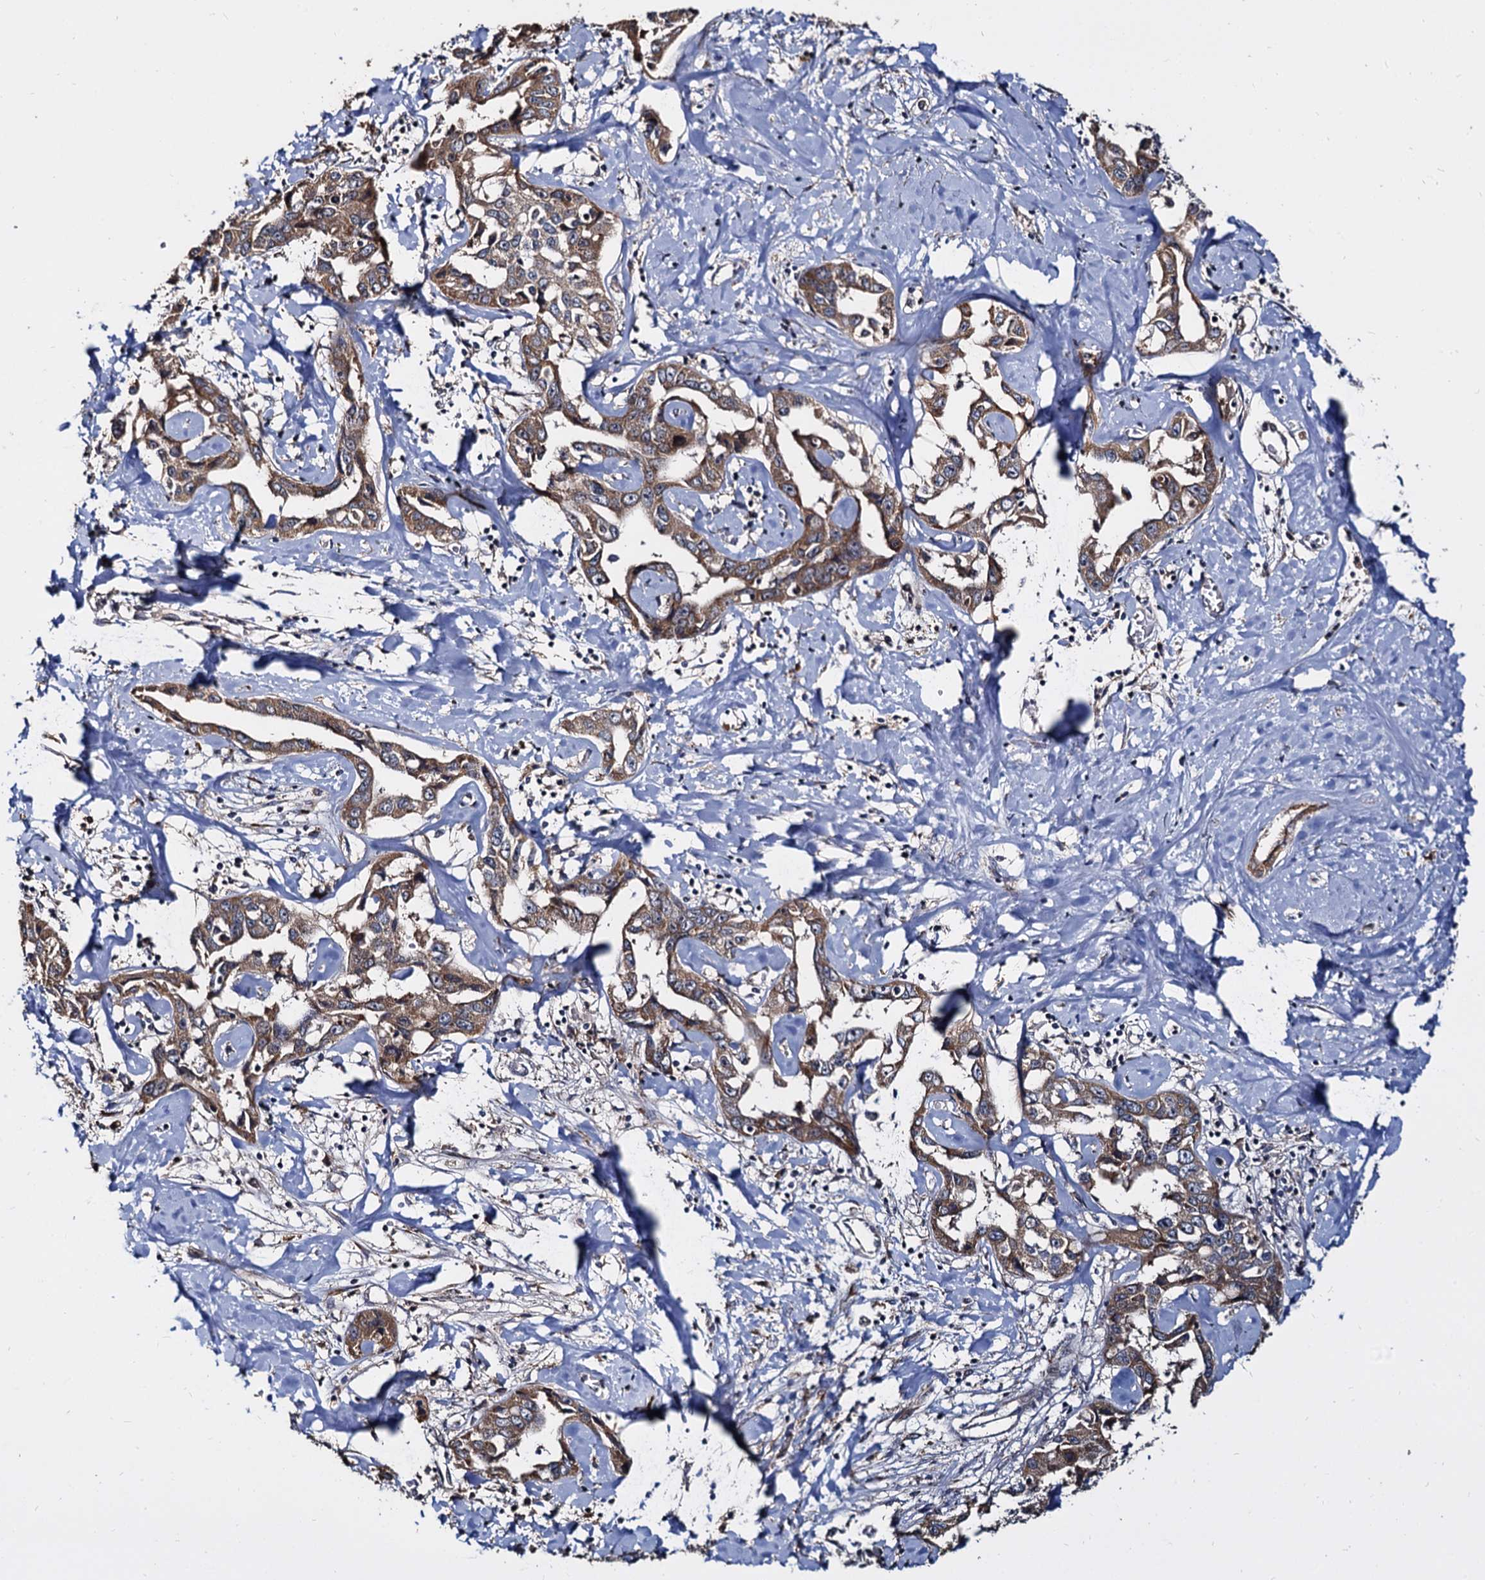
{"staining": {"intensity": "moderate", "quantity": ">75%", "location": "cytoplasmic/membranous"}, "tissue": "liver cancer", "cell_type": "Tumor cells", "image_type": "cancer", "snomed": [{"axis": "morphology", "description": "Cholangiocarcinoma"}, {"axis": "topography", "description": "Liver"}], "caption": "High-magnification brightfield microscopy of liver cancer (cholangiocarcinoma) stained with DAB (3,3'-diaminobenzidine) (brown) and counterstained with hematoxylin (blue). tumor cells exhibit moderate cytoplasmic/membranous positivity is present in approximately>75% of cells.", "gene": "WWC3", "patient": {"sex": "male", "age": 59}}